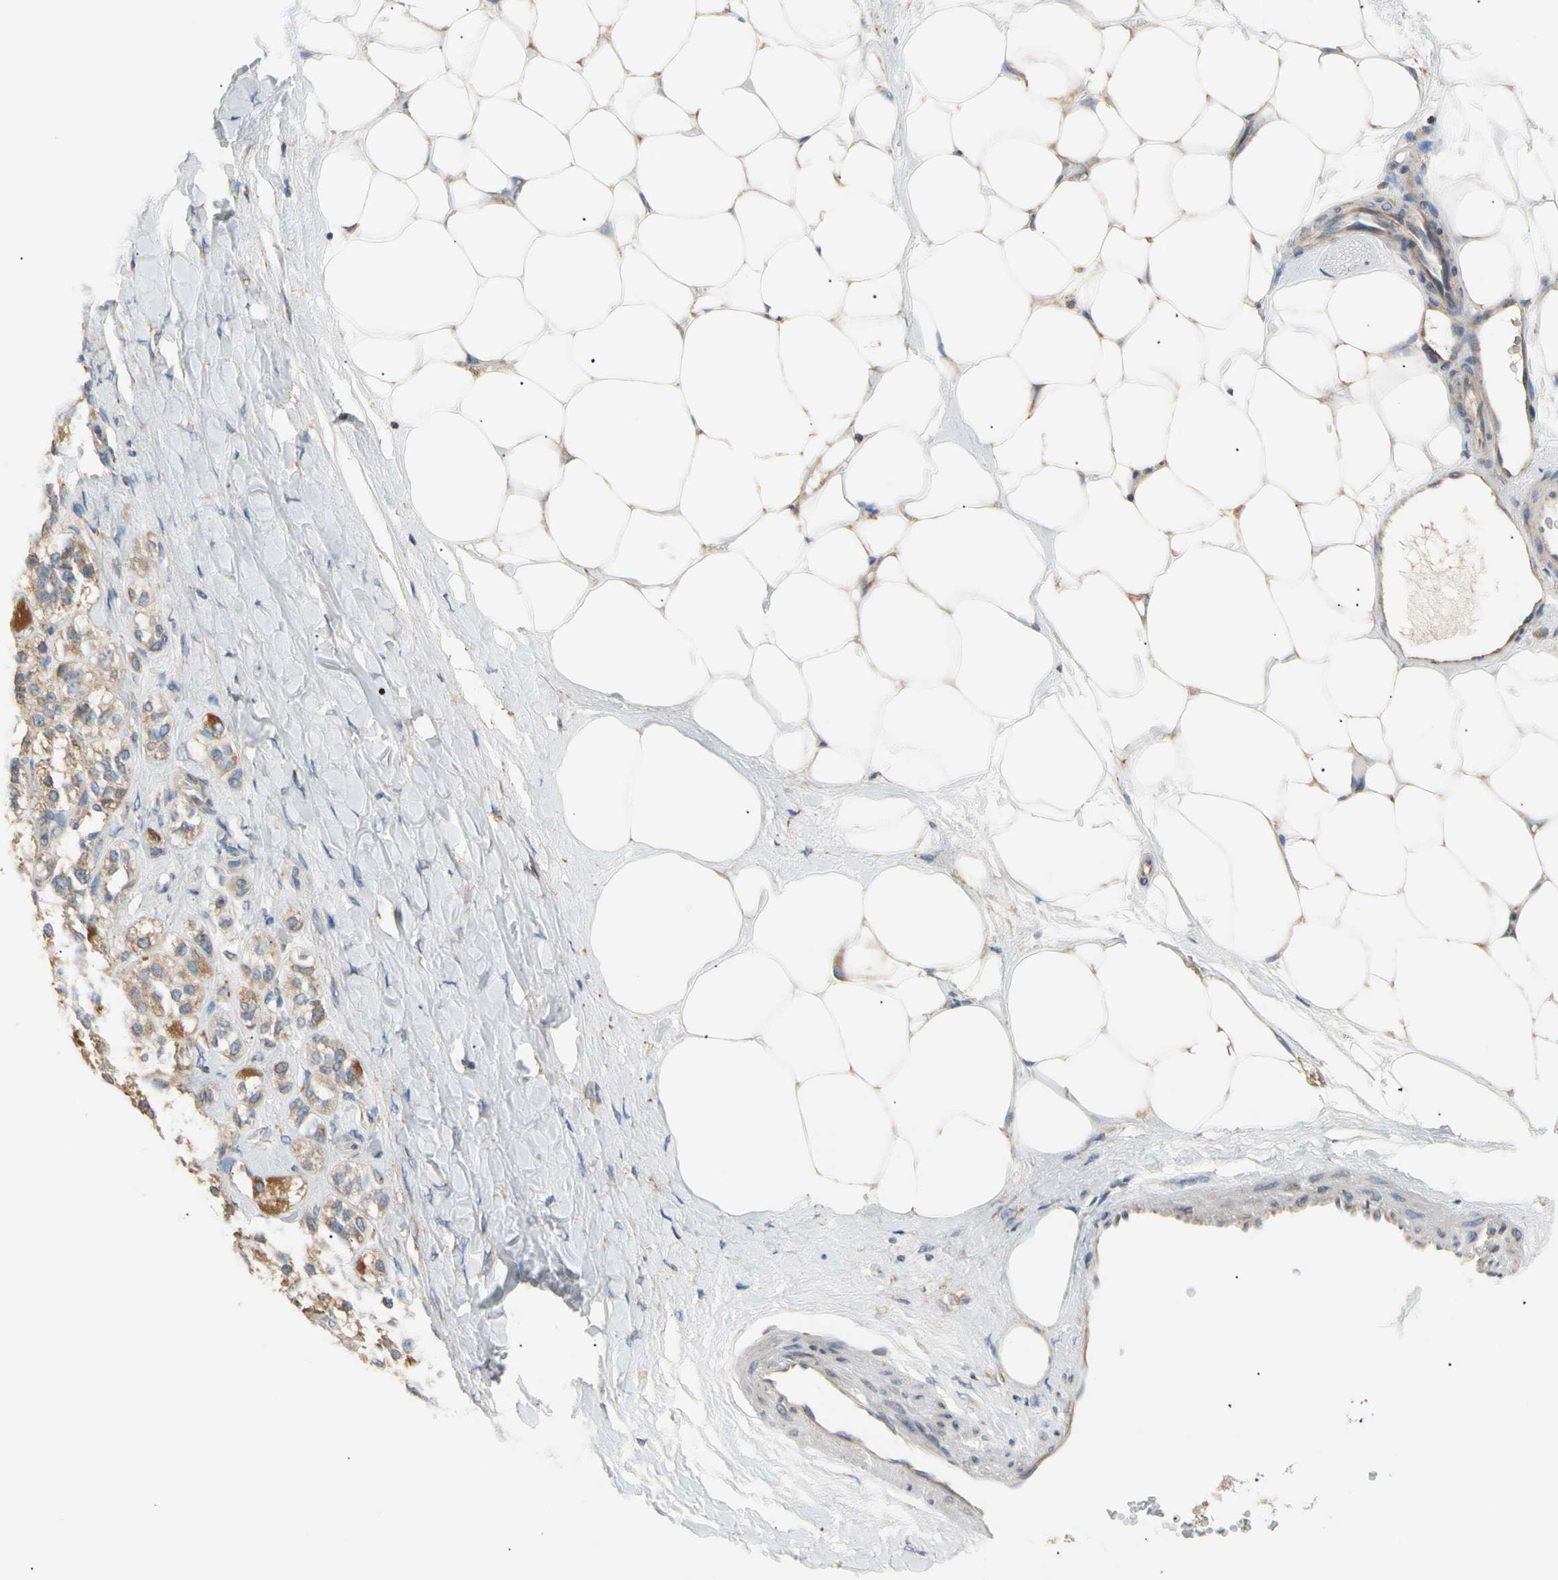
{"staining": {"intensity": "moderate", "quantity": ">75%", "location": "cytoplasmic/membranous"}, "tissue": "adrenal gland", "cell_type": "Glandular cells", "image_type": "normal", "snomed": [{"axis": "morphology", "description": "Normal tissue, NOS"}, {"axis": "topography", "description": "Adrenal gland"}], "caption": "Glandular cells exhibit moderate cytoplasmic/membranous expression in approximately >75% of cells in unremarkable adrenal gland. The protein is stained brown, and the nuclei are stained in blue (DAB (3,3'-diaminobenzidine) IHC with brightfield microscopy, high magnification).", "gene": "PLGRKT", "patient": {"sex": "male", "age": 57}}